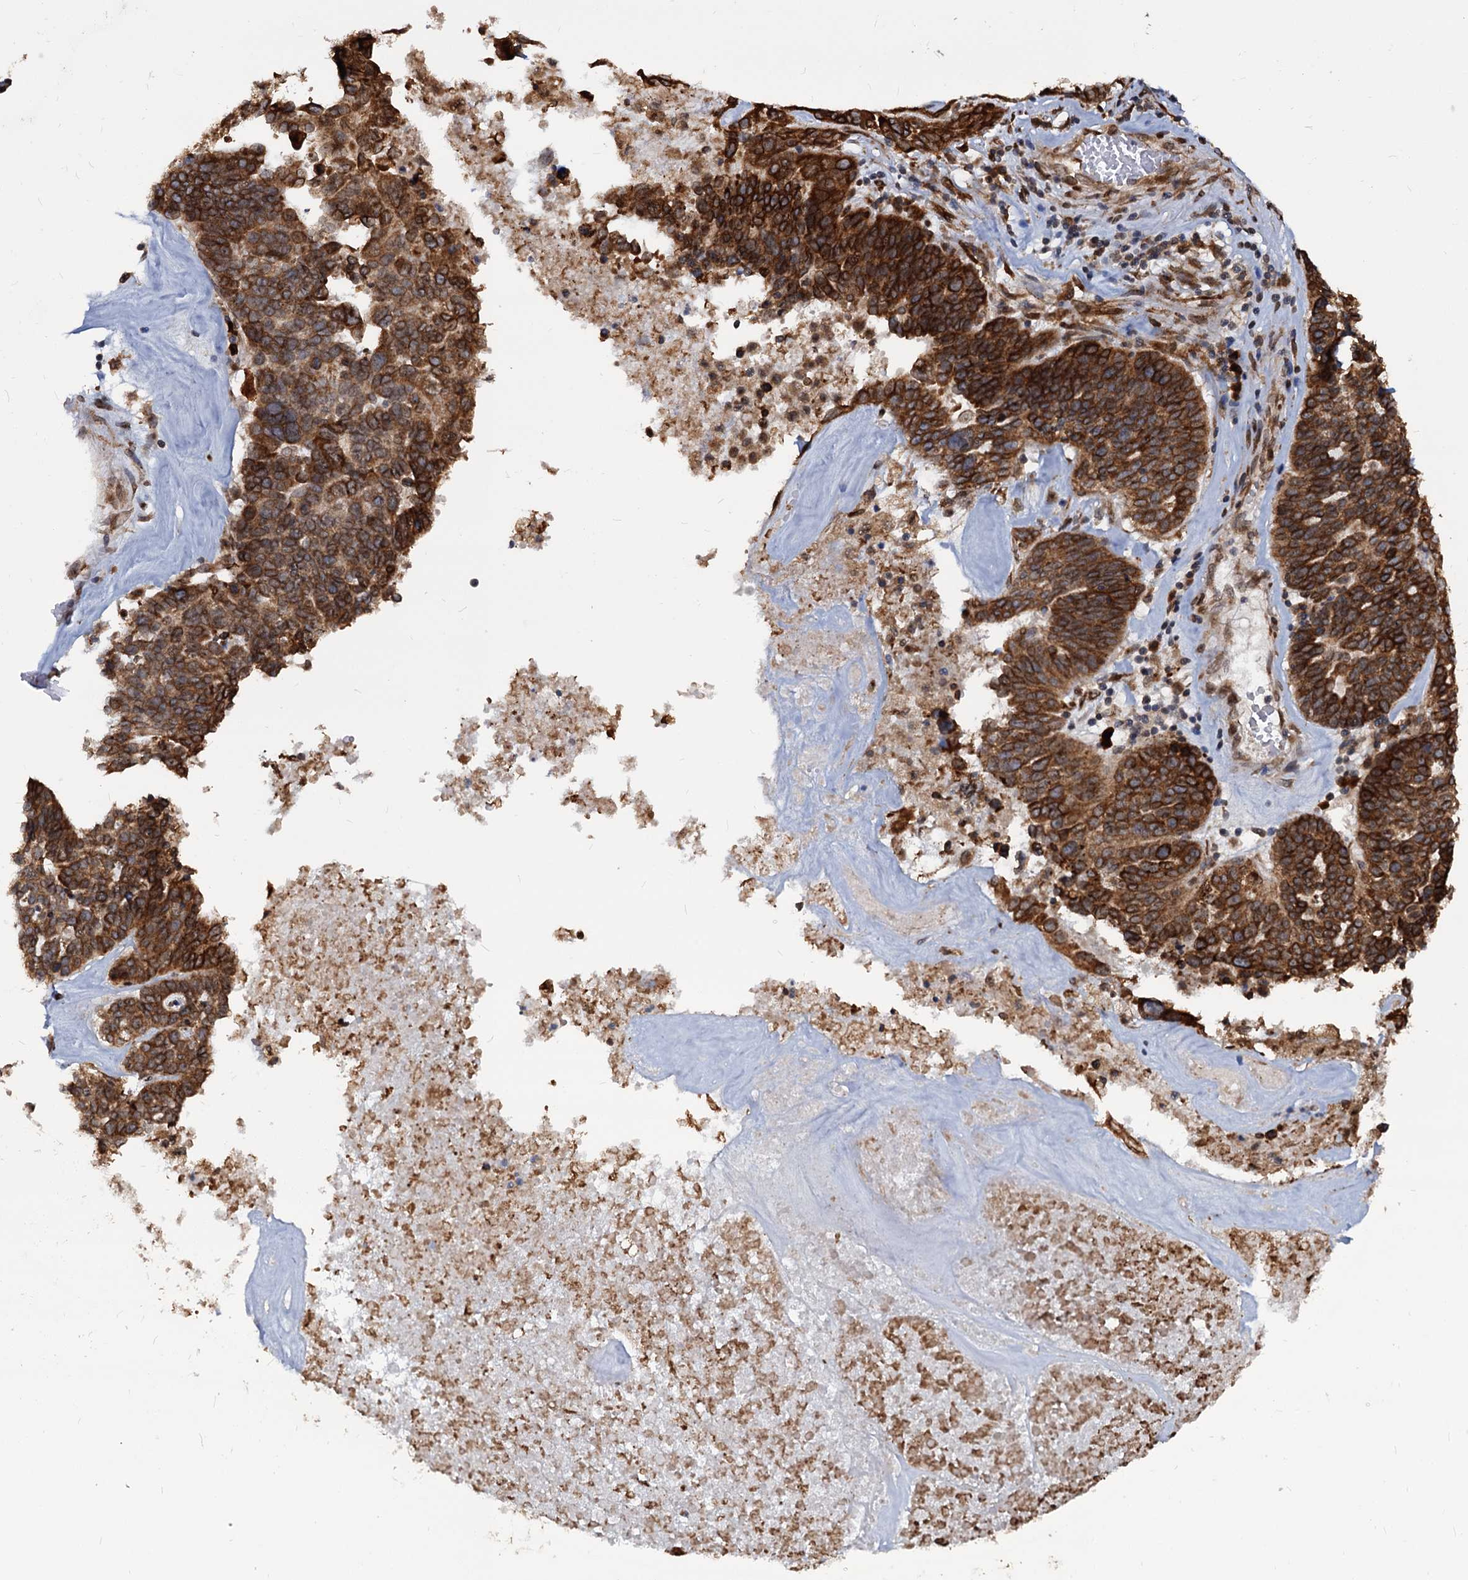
{"staining": {"intensity": "strong", "quantity": ">75%", "location": "cytoplasmic/membranous"}, "tissue": "ovarian cancer", "cell_type": "Tumor cells", "image_type": "cancer", "snomed": [{"axis": "morphology", "description": "Cystadenocarcinoma, serous, NOS"}, {"axis": "topography", "description": "Ovary"}], "caption": "Ovarian serous cystadenocarcinoma tissue shows strong cytoplasmic/membranous staining in approximately >75% of tumor cells", "gene": "SAAL1", "patient": {"sex": "female", "age": 59}}